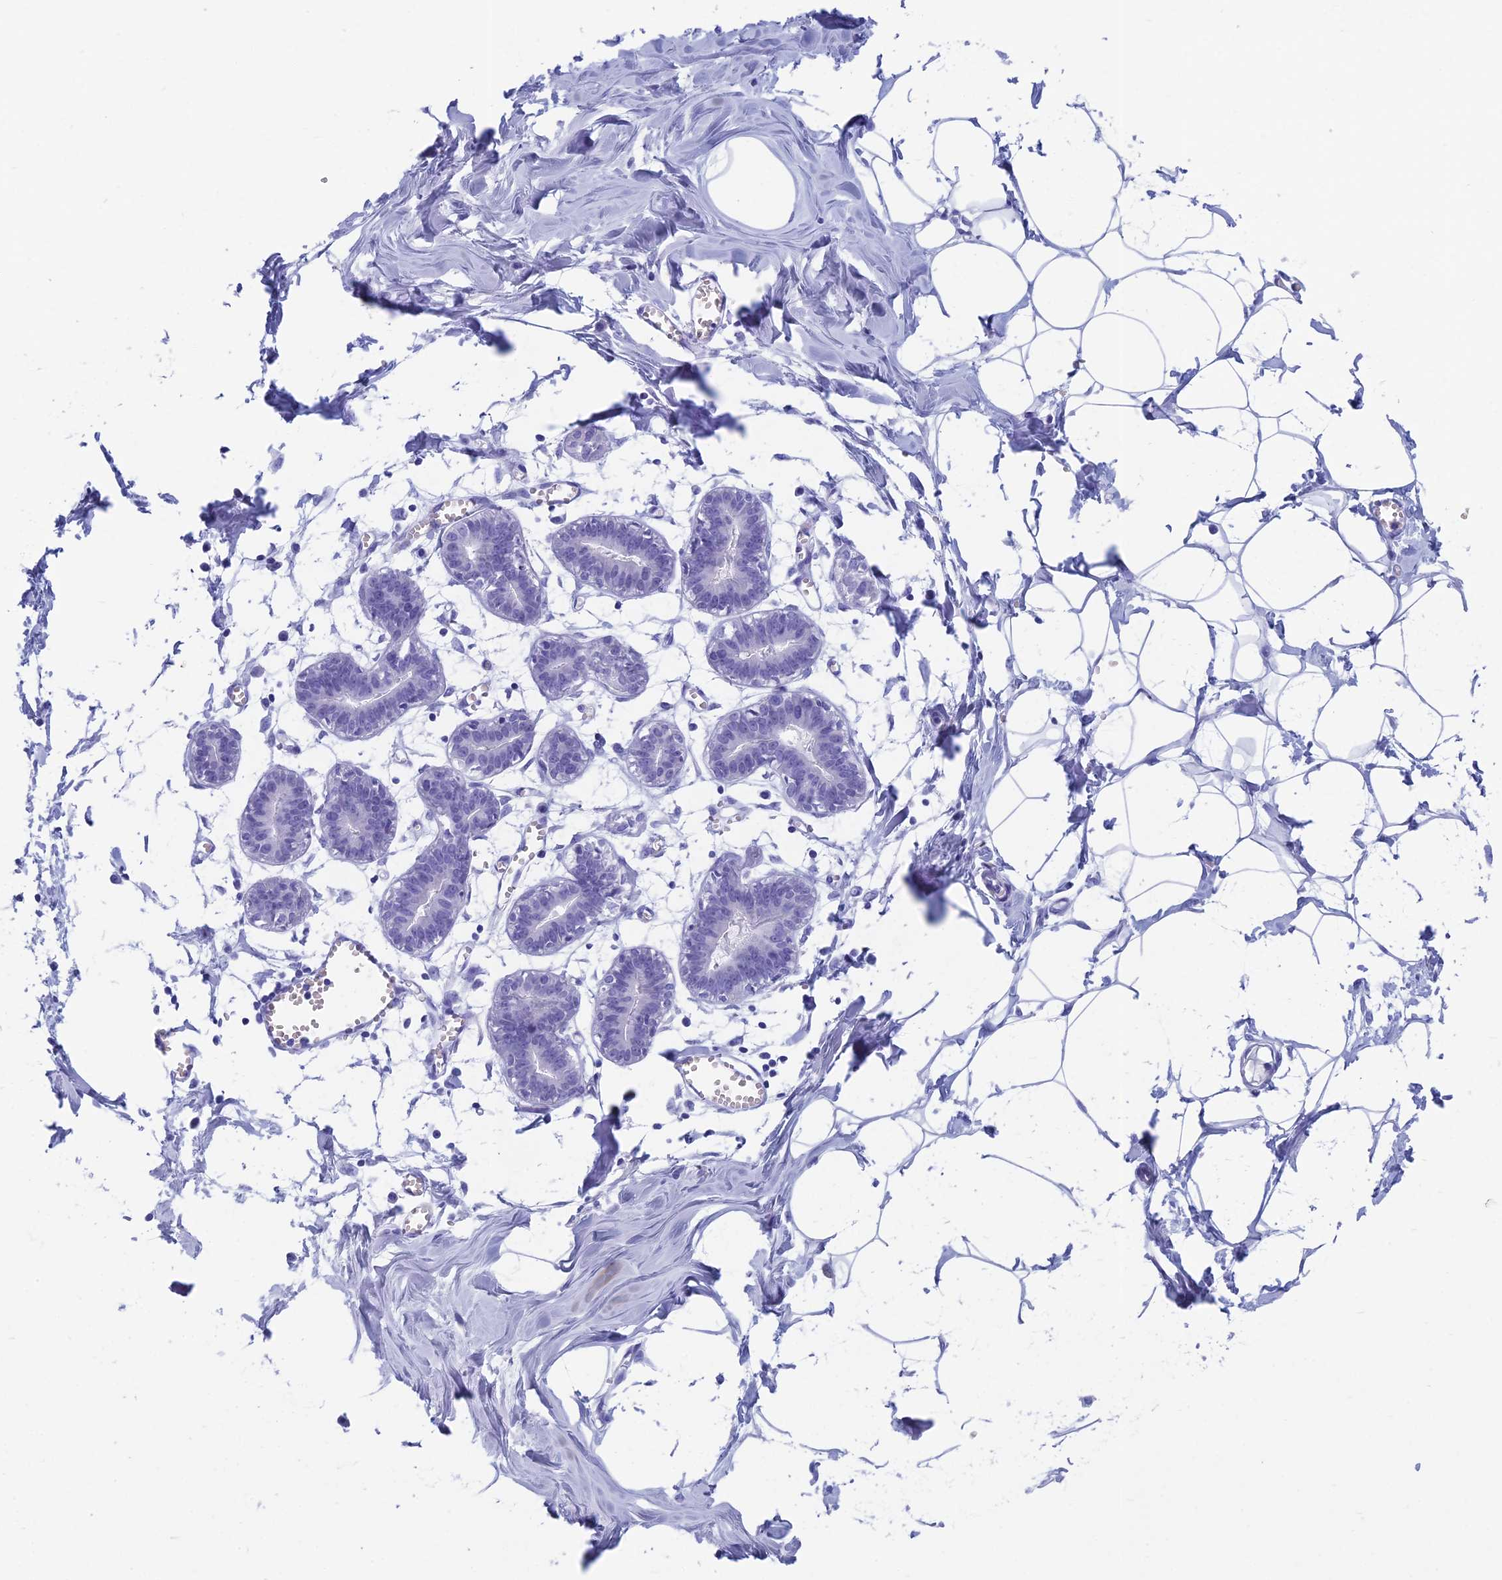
{"staining": {"intensity": "negative", "quantity": "none", "location": "none"}, "tissue": "breast", "cell_type": "Adipocytes", "image_type": "normal", "snomed": [{"axis": "morphology", "description": "Normal tissue, NOS"}, {"axis": "topography", "description": "Breast"}], "caption": "IHC photomicrograph of unremarkable breast stained for a protein (brown), which exhibits no staining in adipocytes.", "gene": "CAPS", "patient": {"sex": "female", "age": 27}}